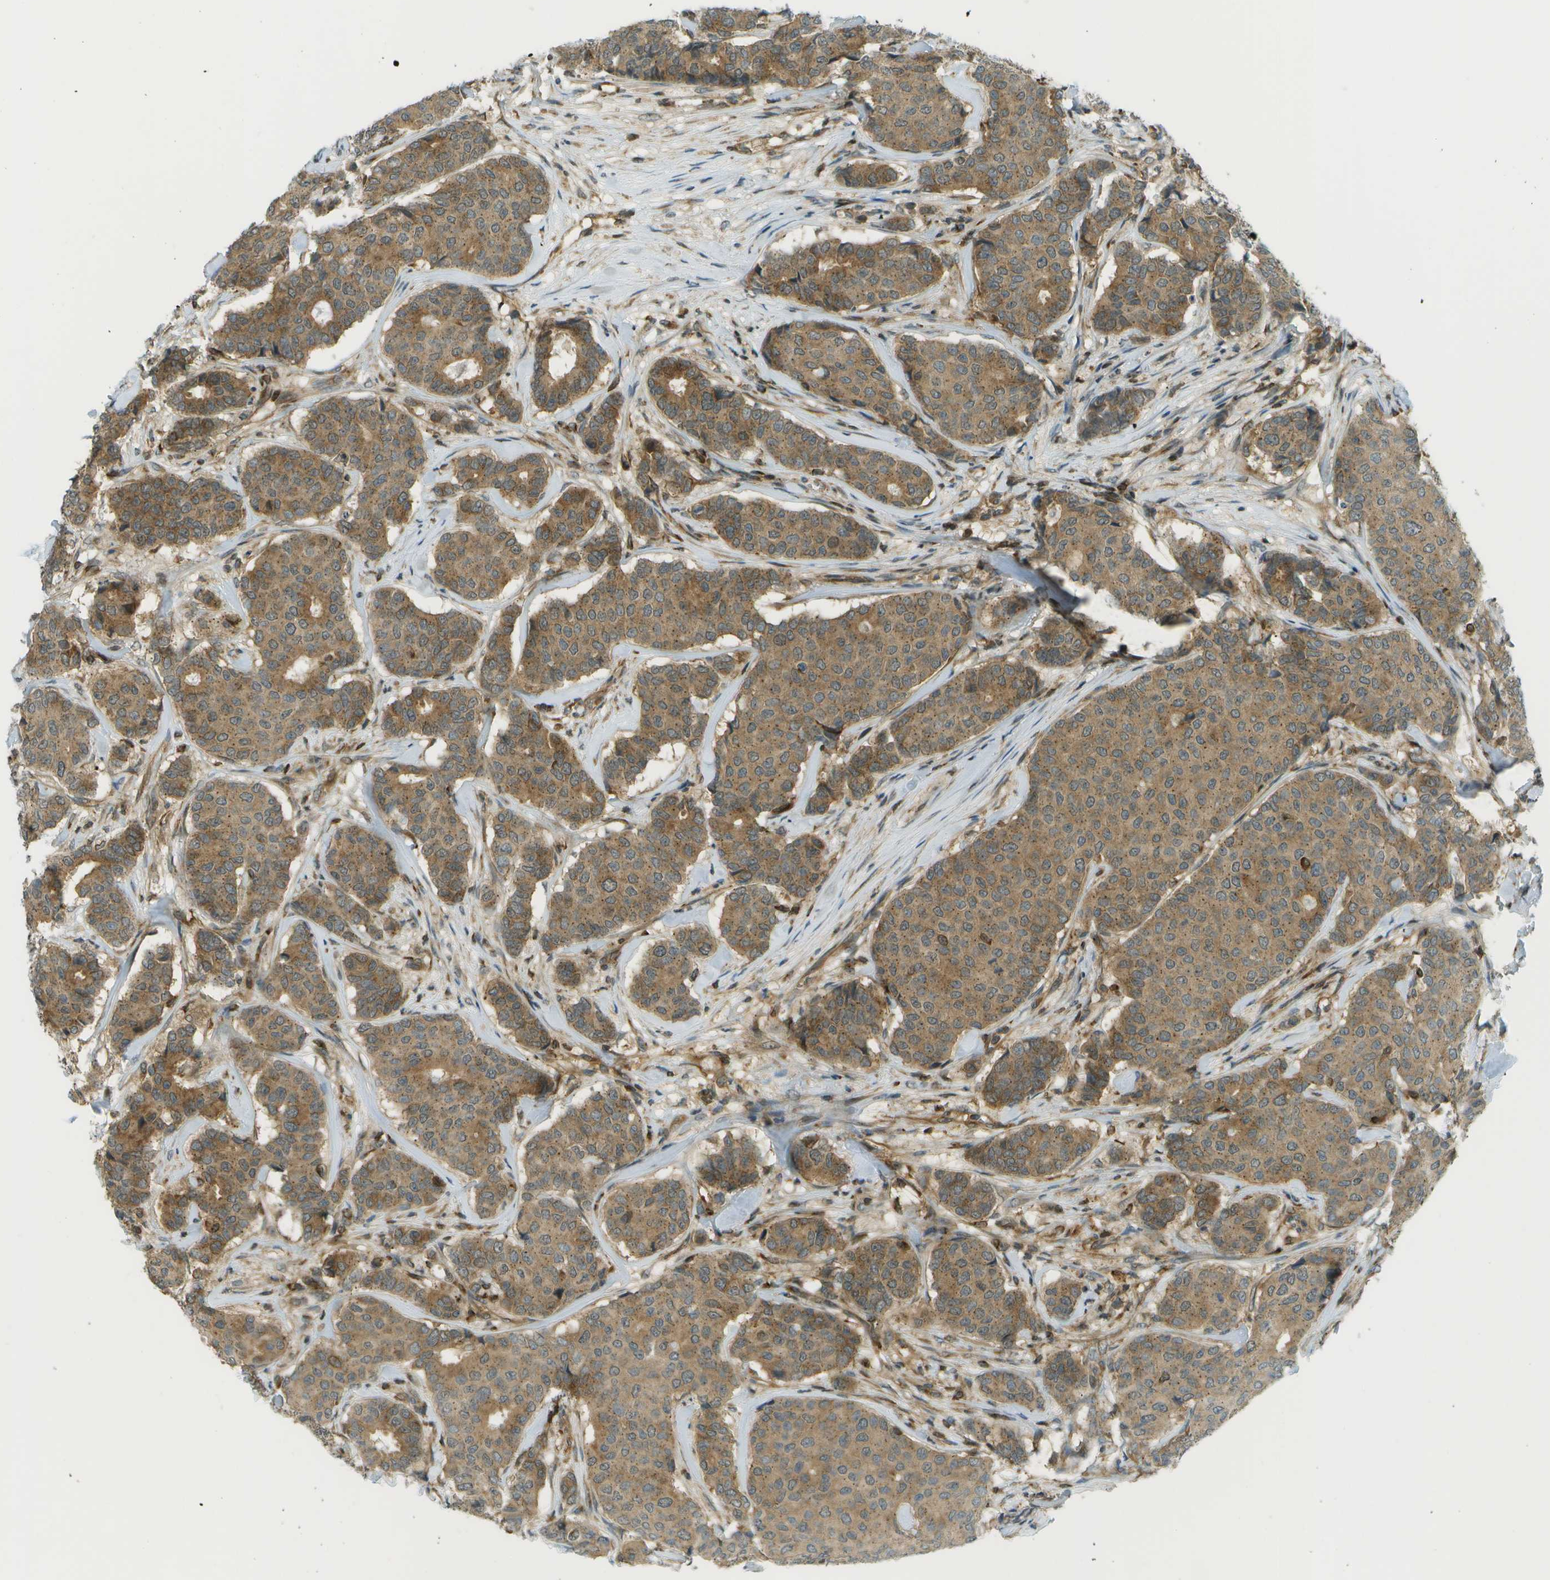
{"staining": {"intensity": "moderate", "quantity": ">75%", "location": "cytoplasmic/membranous"}, "tissue": "breast cancer", "cell_type": "Tumor cells", "image_type": "cancer", "snomed": [{"axis": "morphology", "description": "Duct carcinoma"}, {"axis": "topography", "description": "Breast"}], "caption": "Immunohistochemical staining of human breast cancer (invasive ductal carcinoma) exhibits medium levels of moderate cytoplasmic/membranous expression in about >75% of tumor cells.", "gene": "TMTC1", "patient": {"sex": "female", "age": 75}}